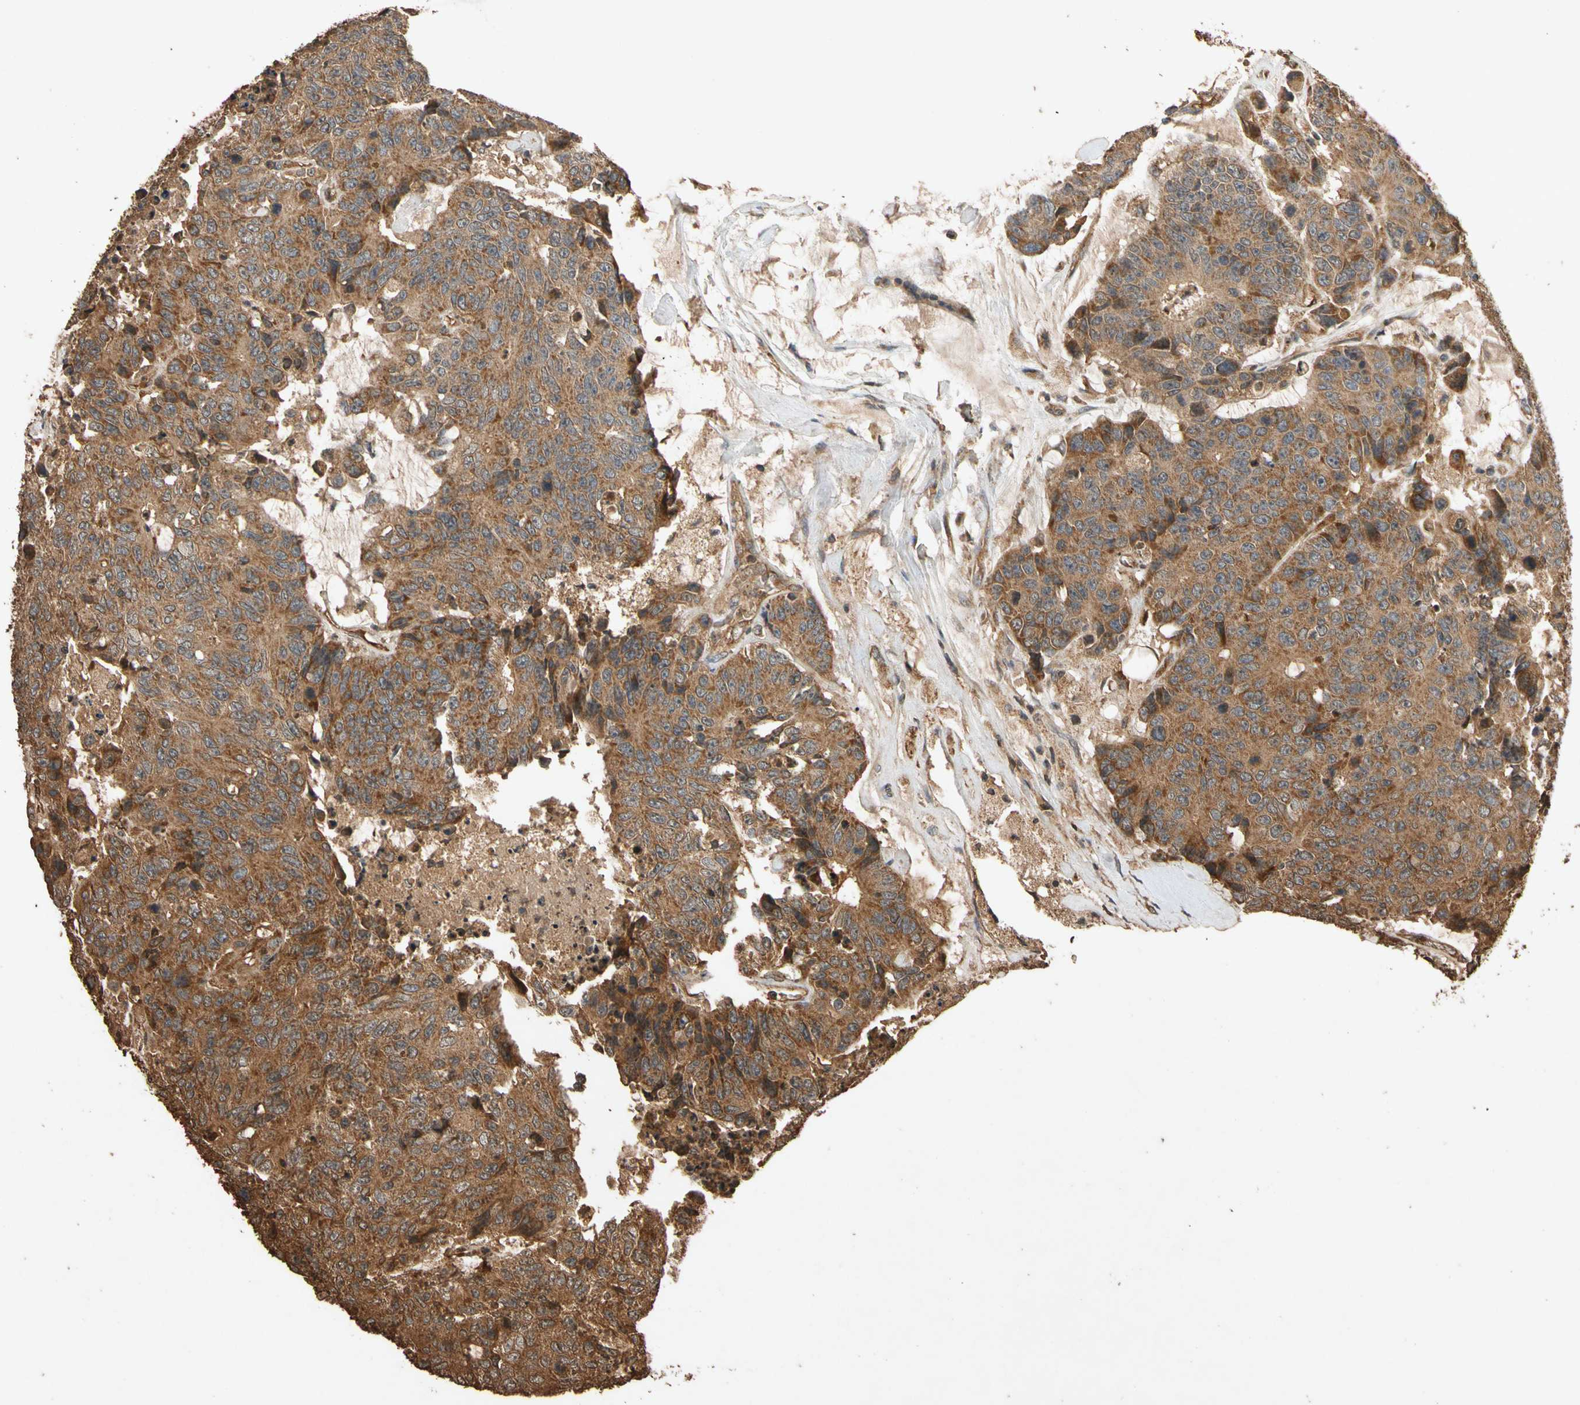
{"staining": {"intensity": "strong", "quantity": ">75%", "location": "cytoplasmic/membranous"}, "tissue": "colorectal cancer", "cell_type": "Tumor cells", "image_type": "cancer", "snomed": [{"axis": "morphology", "description": "Adenocarcinoma, NOS"}, {"axis": "topography", "description": "Colon"}], "caption": "Strong cytoplasmic/membranous protein positivity is present in approximately >75% of tumor cells in colorectal cancer (adenocarcinoma). The staining is performed using DAB brown chromogen to label protein expression. The nuclei are counter-stained blue using hematoxylin.", "gene": "TXN2", "patient": {"sex": "female", "age": 86}}